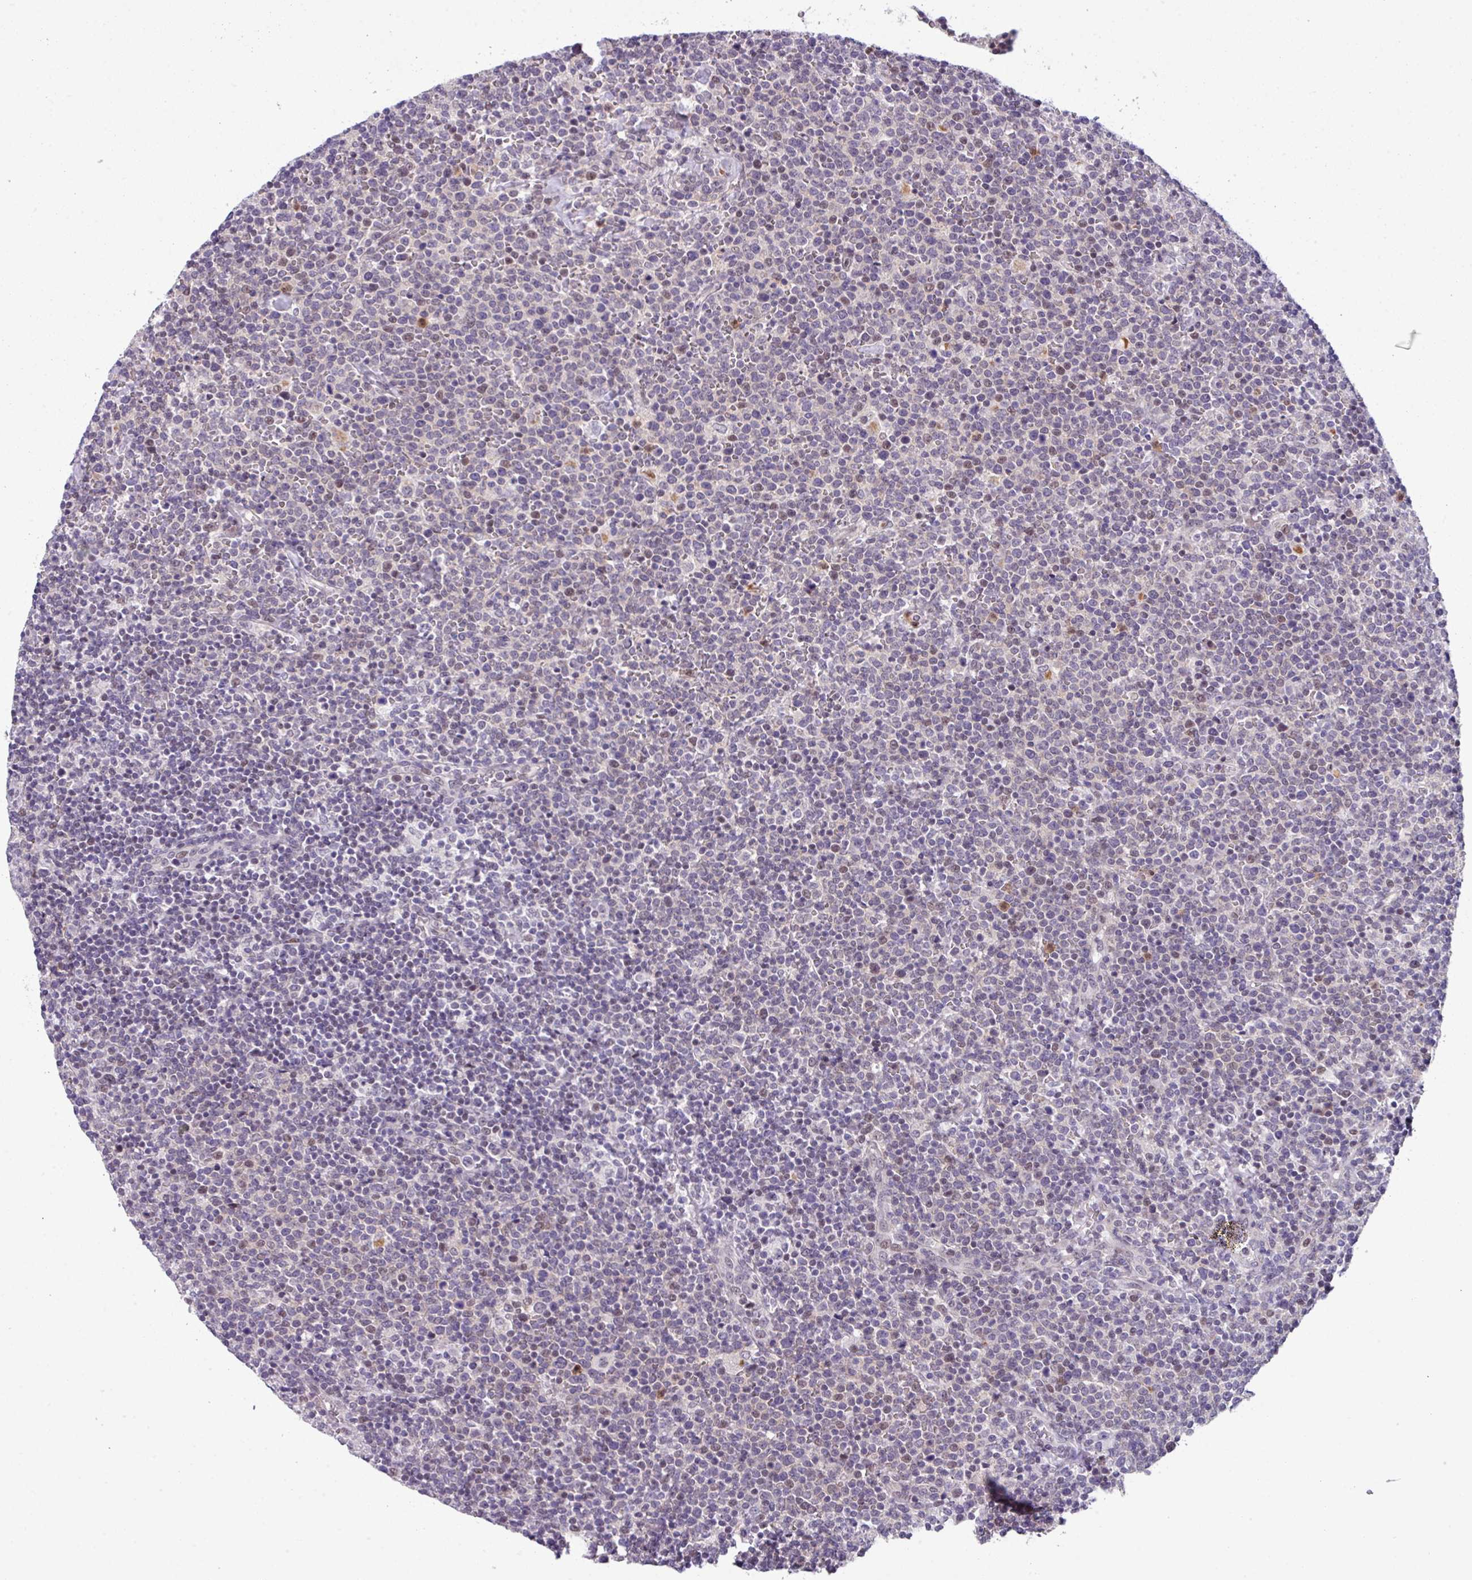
{"staining": {"intensity": "negative", "quantity": "none", "location": "none"}, "tissue": "lymphoma", "cell_type": "Tumor cells", "image_type": "cancer", "snomed": [{"axis": "morphology", "description": "Malignant lymphoma, non-Hodgkin's type, High grade"}, {"axis": "topography", "description": "Lymph node"}], "caption": "Immunohistochemistry image of neoplastic tissue: human lymphoma stained with DAB shows no significant protein staining in tumor cells.", "gene": "ZFP3", "patient": {"sex": "male", "age": 61}}